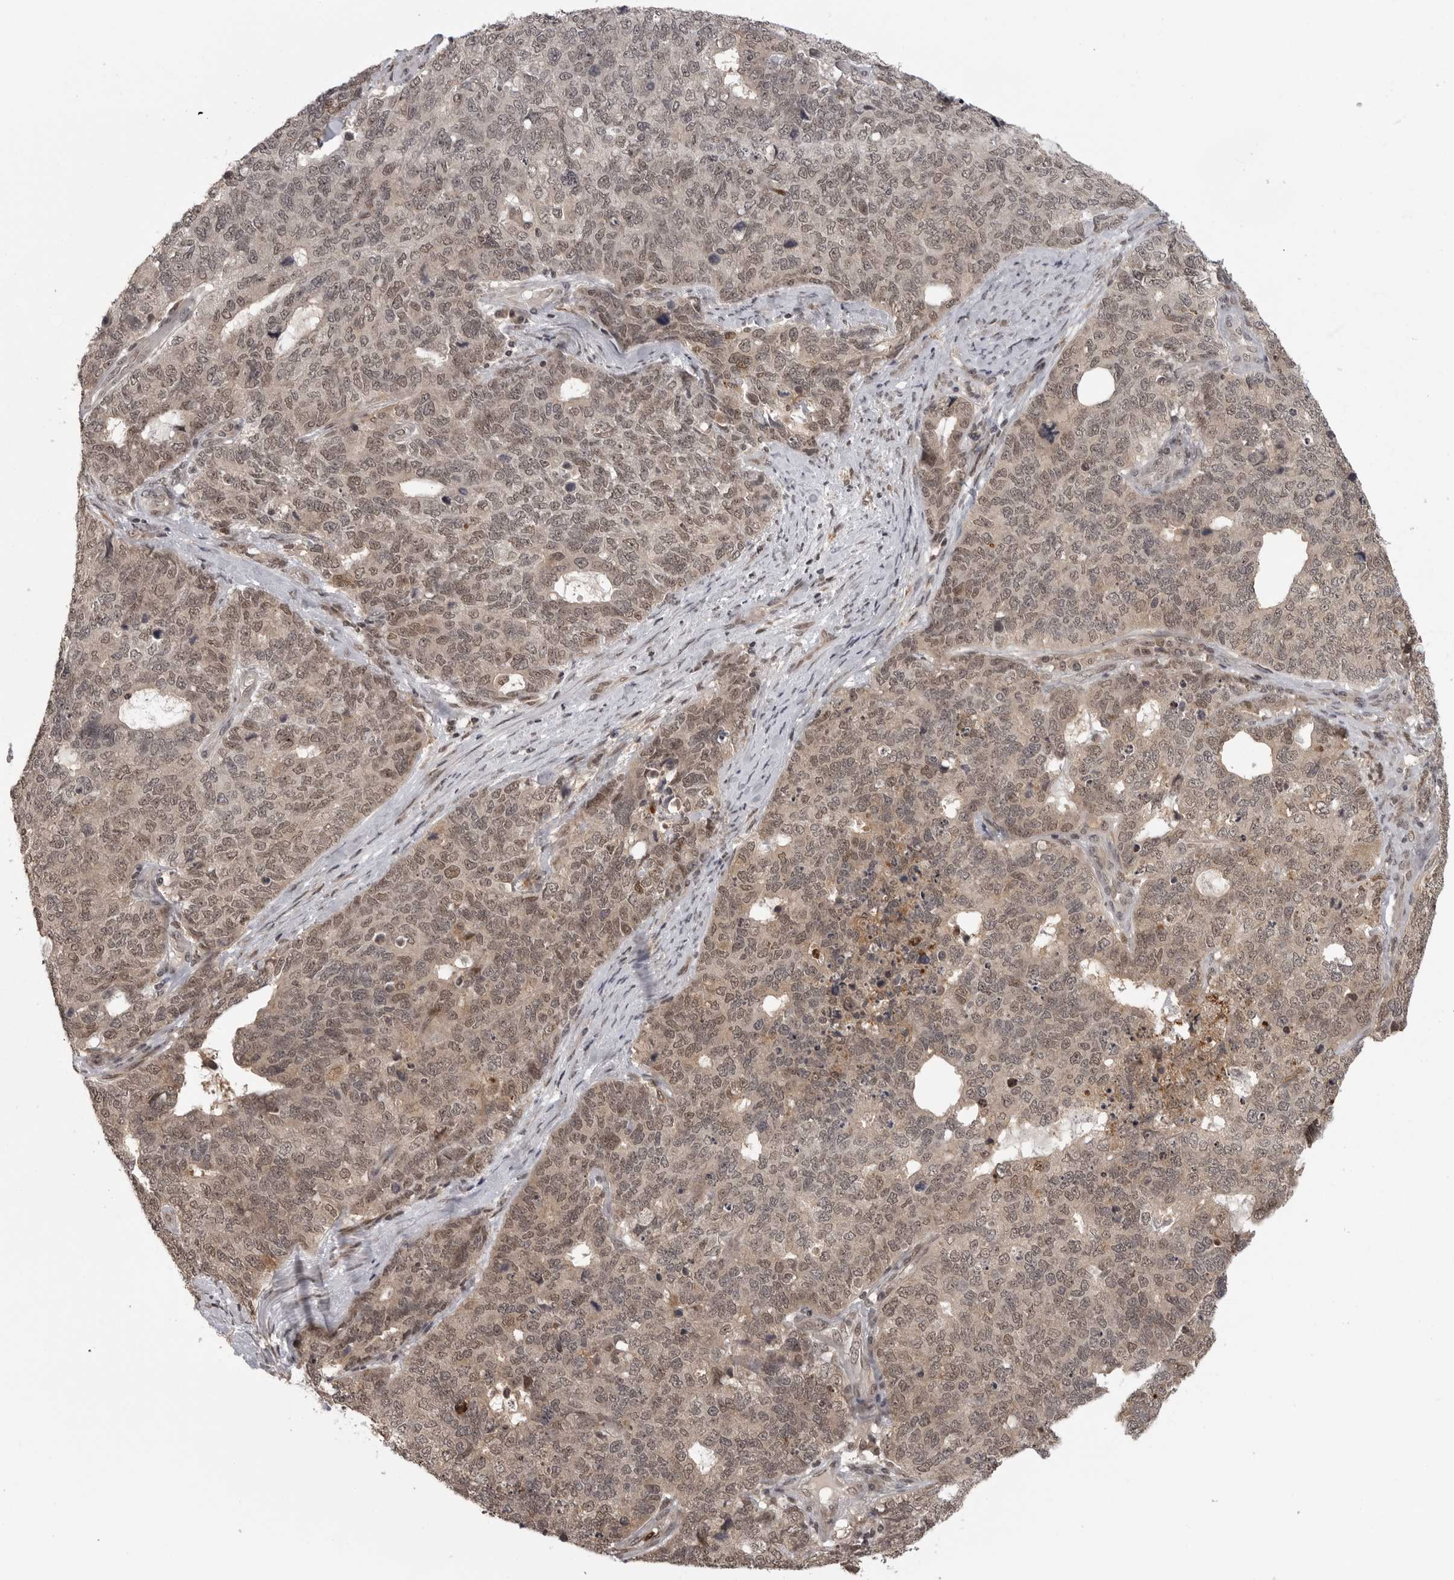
{"staining": {"intensity": "moderate", "quantity": ">75%", "location": "cytoplasmic/membranous,nuclear"}, "tissue": "cervical cancer", "cell_type": "Tumor cells", "image_type": "cancer", "snomed": [{"axis": "morphology", "description": "Squamous cell carcinoma, NOS"}, {"axis": "topography", "description": "Cervix"}], "caption": "Cervical cancer stained for a protein (brown) shows moderate cytoplasmic/membranous and nuclear positive positivity in about >75% of tumor cells.", "gene": "PEG3", "patient": {"sex": "female", "age": 63}}